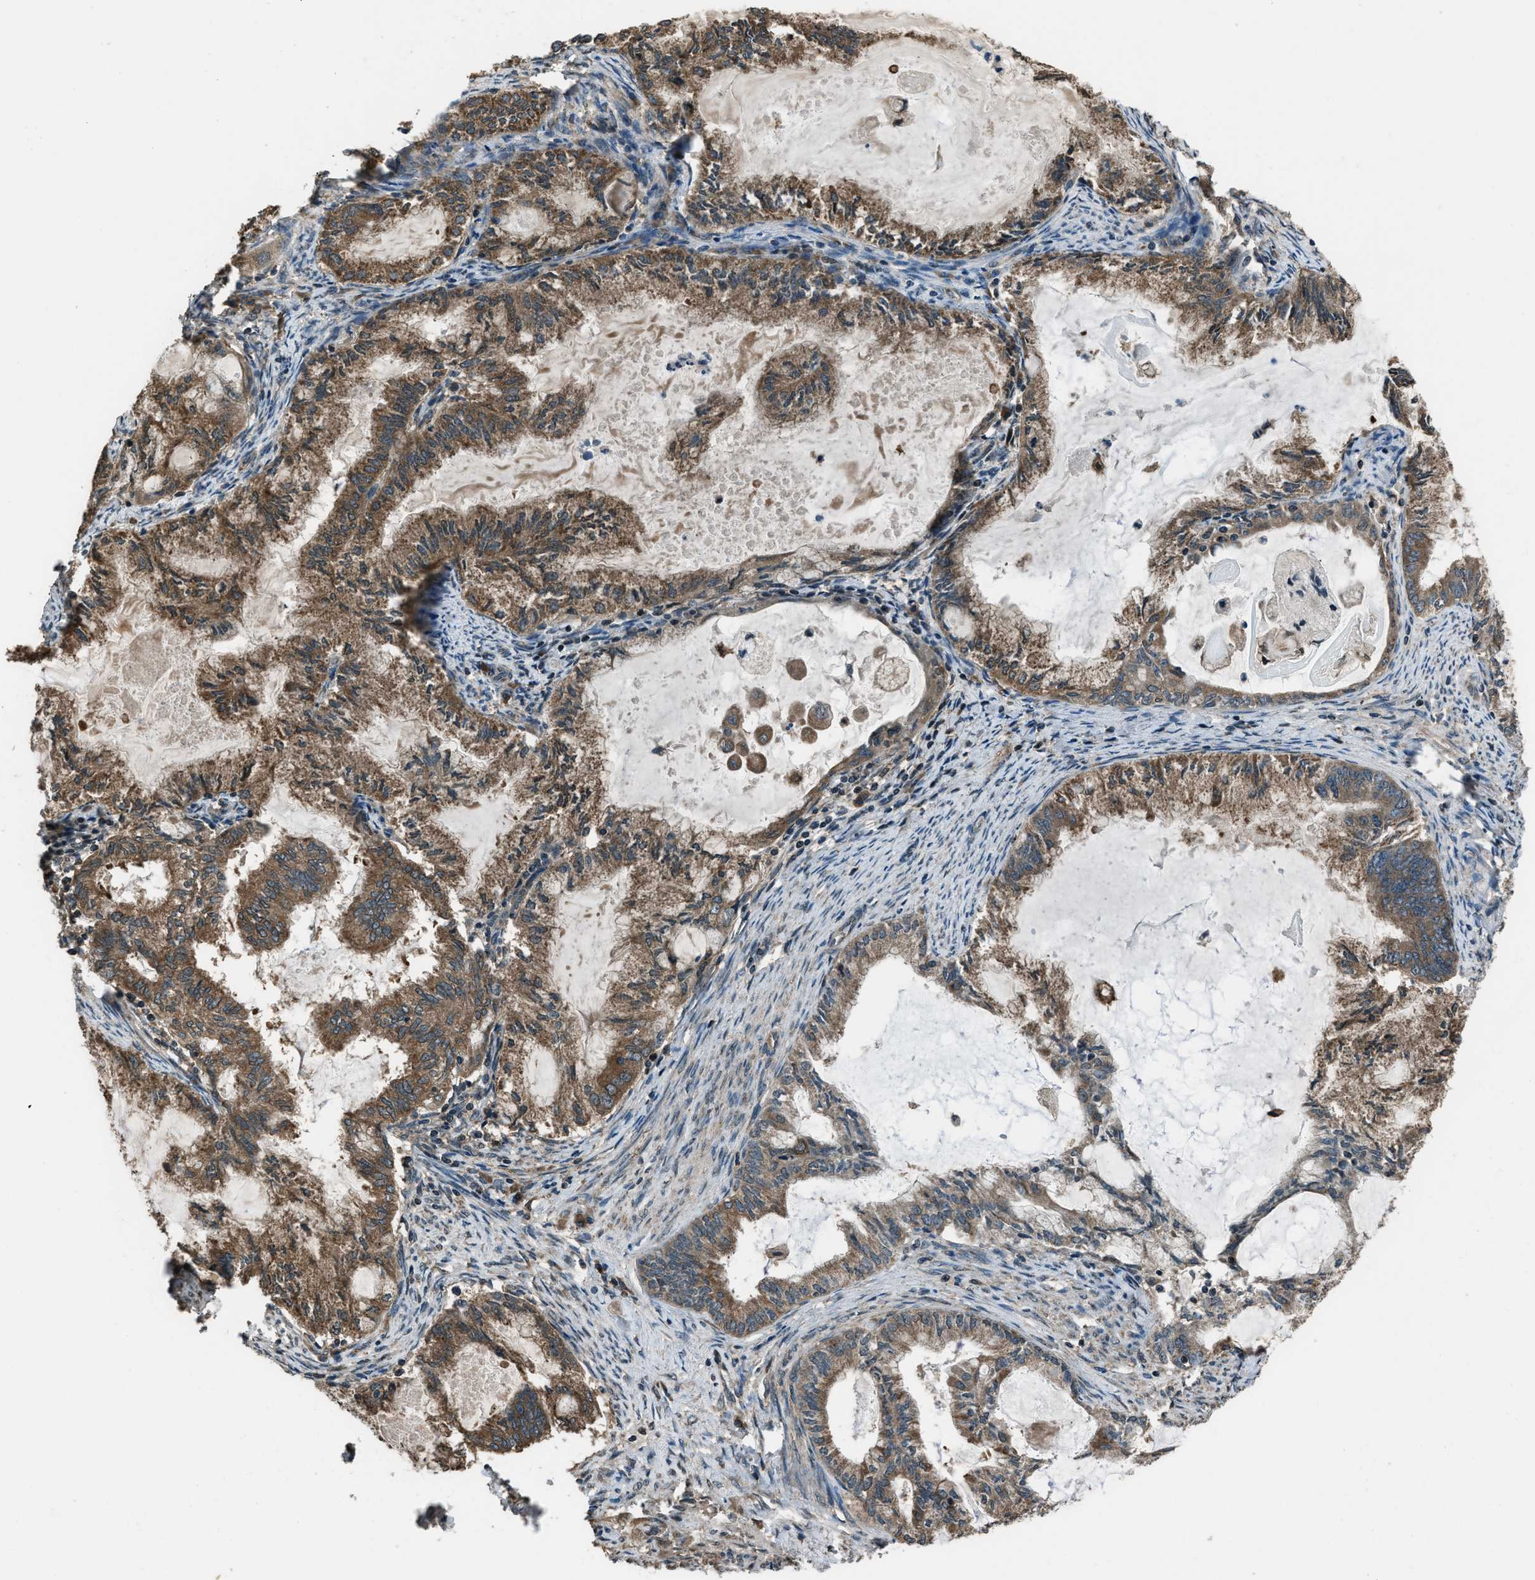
{"staining": {"intensity": "moderate", "quantity": ">75%", "location": "cytoplasmic/membranous"}, "tissue": "endometrial cancer", "cell_type": "Tumor cells", "image_type": "cancer", "snomed": [{"axis": "morphology", "description": "Adenocarcinoma, NOS"}, {"axis": "topography", "description": "Endometrium"}], "caption": "Human endometrial cancer (adenocarcinoma) stained with a protein marker exhibits moderate staining in tumor cells.", "gene": "TRIM4", "patient": {"sex": "female", "age": 86}}